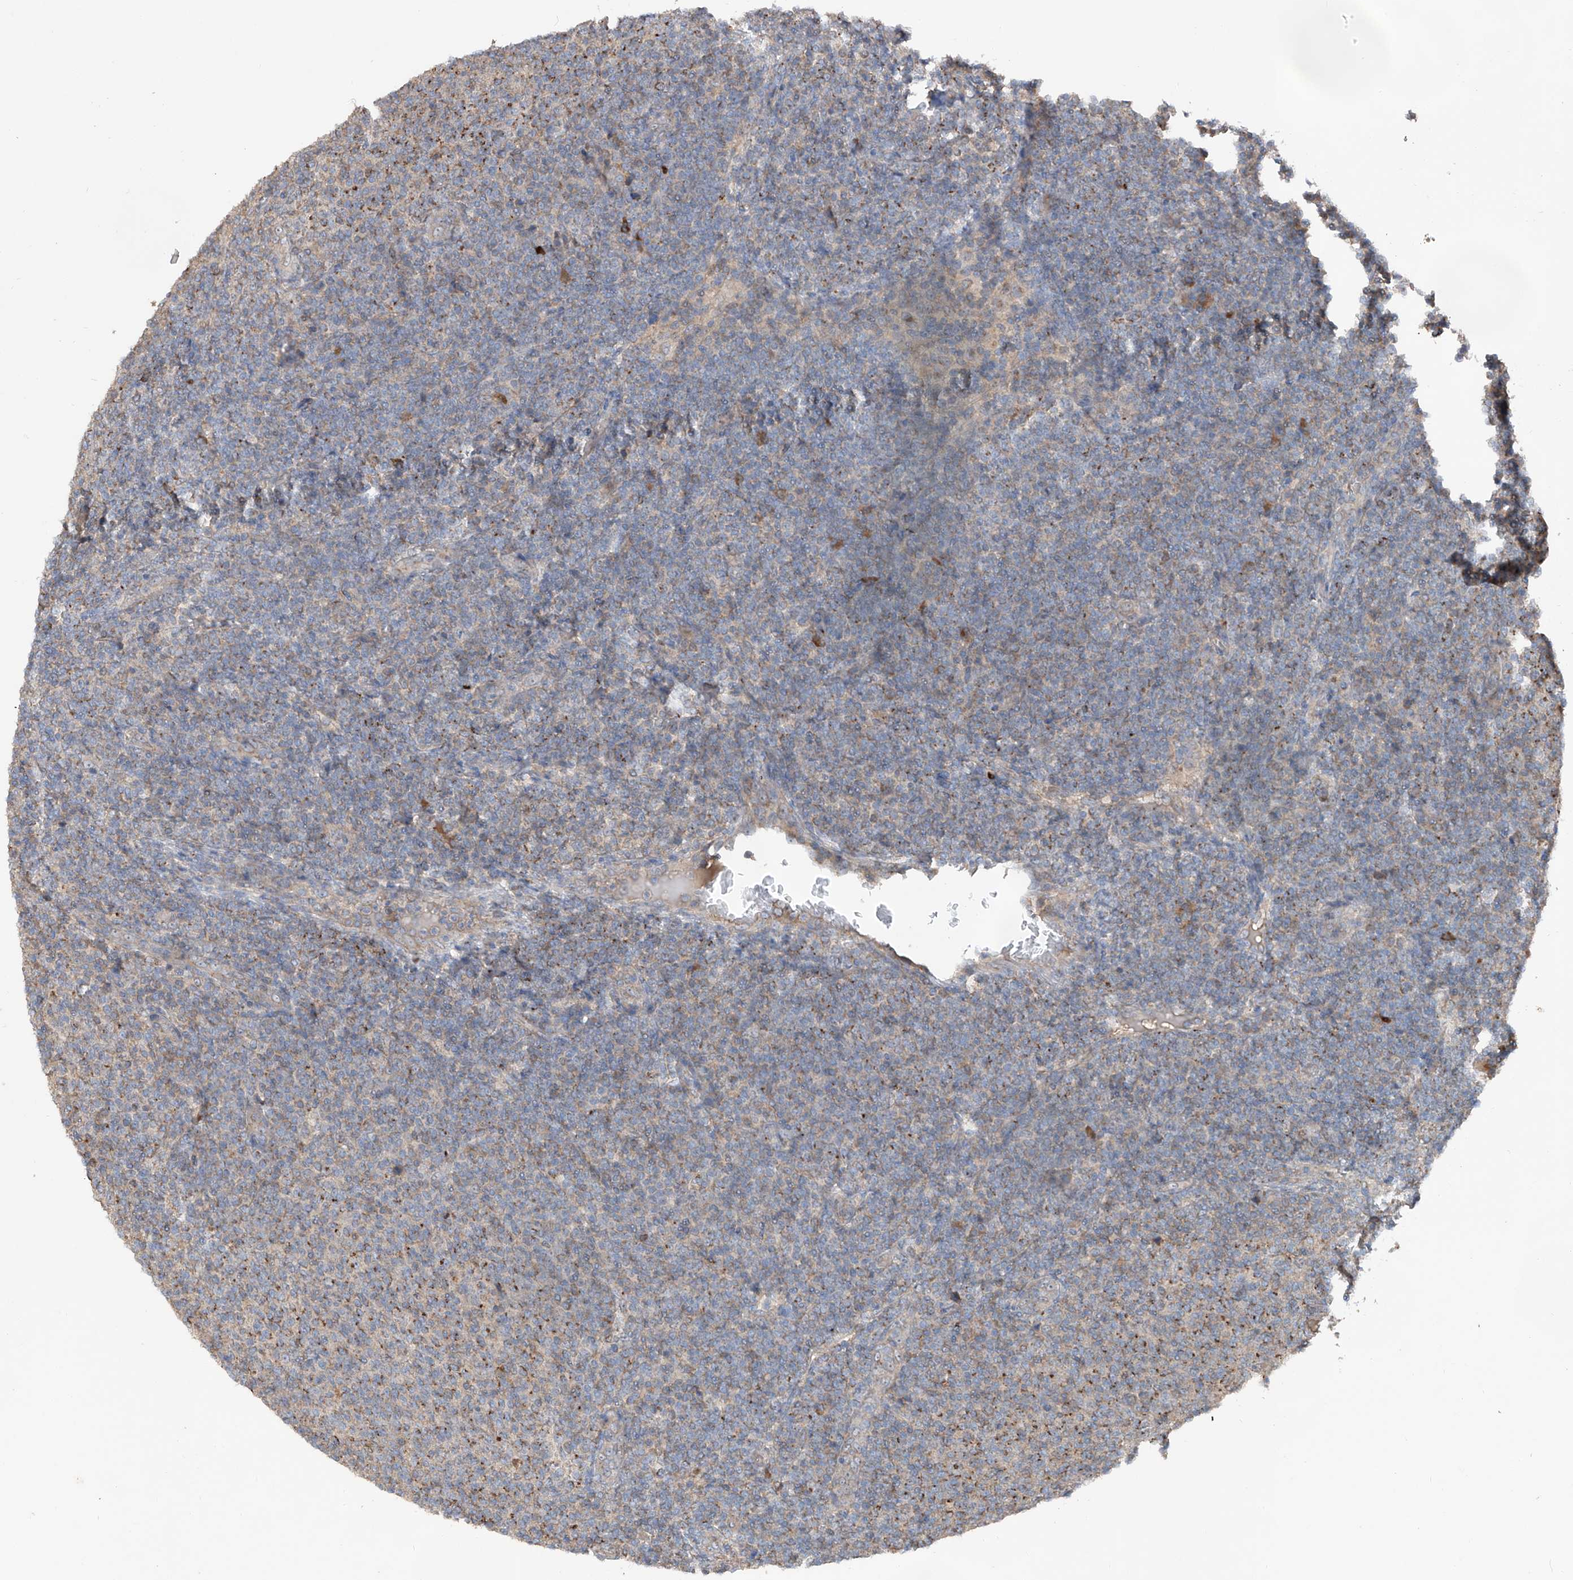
{"staining": {"intensity": "moderate", "quantity": "<25%", "location": "cytoplasmic/membranous"}, "tissue": "lymphoma", "cell_type": "Tumor cells", "image_type": "cancer", "snomed": [{"axis": "morphology", "description": "Malignant lymphoma, non-Hodgkin's type, Low grade"}, {"axis": "topography", "description": "Lymph node"}], "caption": "The immunohistochemical stain highlights moderate cytoplasmic/membranous staining in tumor cells of lymphoma tissue.", "gene": "EDN1", "patient": {"sex": "male", "age": 66}}